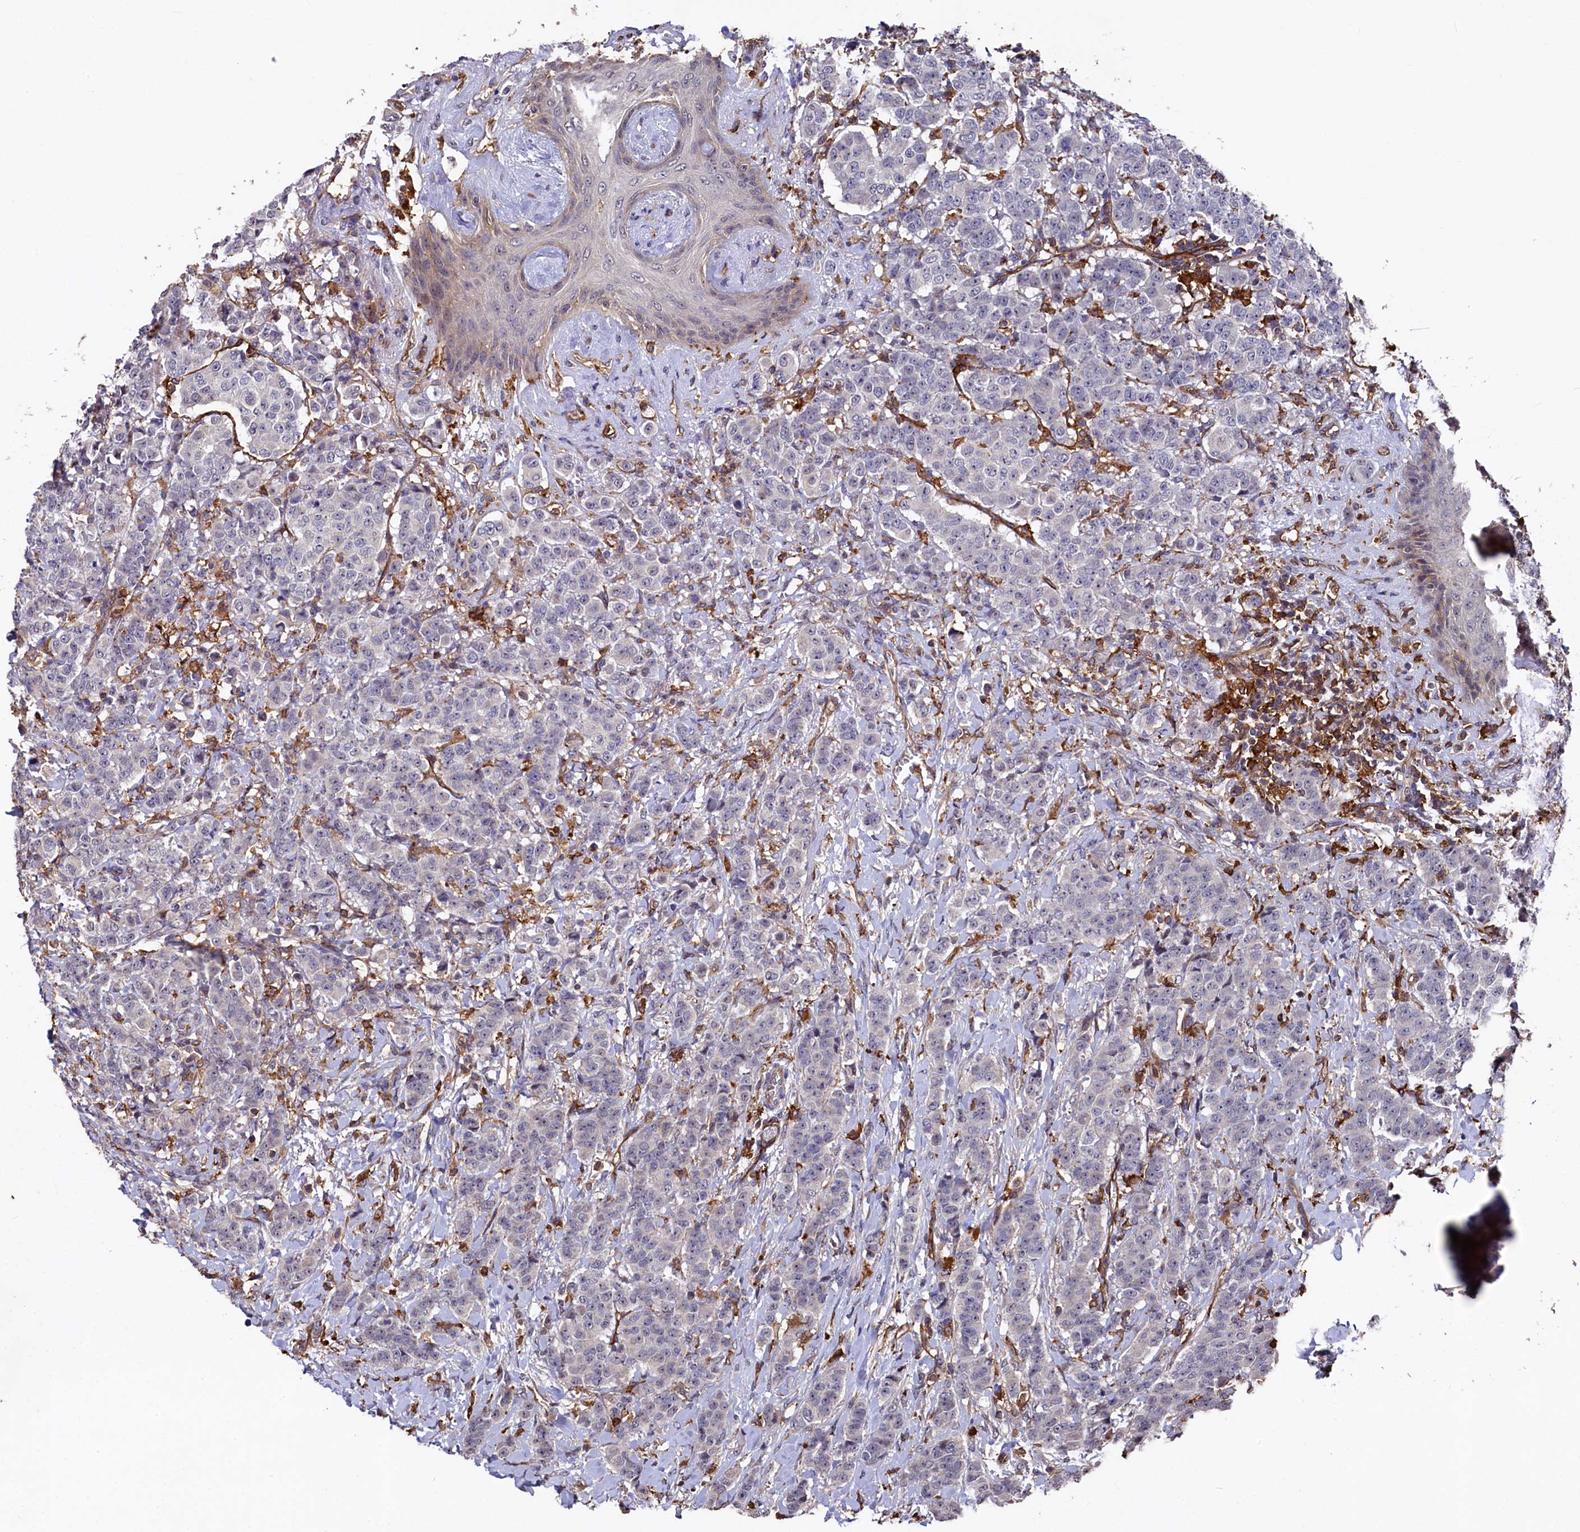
{"staining": {"intensity": "negative", "quantity": "none", "location": "none"}, "tissue": "breast cancer", "cell_type": "Tumor cells", "image_type": "cancer", "snomed": [{"axis": "morphology", "description": "Duct carcinoma"}, {"axis": "topography", "description": "Breast"}], "caption": "High magnification brightfield microscopy of breast cancer stained with DAB (3,3'-diaminobenzidine) (brown) and counterstained with hematoxylin (blue): tumor cells show no significant expression. Brightfield microscopy of IHC stained with DAB (brown) and hematoxylin (blue), captured at high magnification.", "gene": "PLEKHO2", "patient": {"sex": "female", "age": 40}}